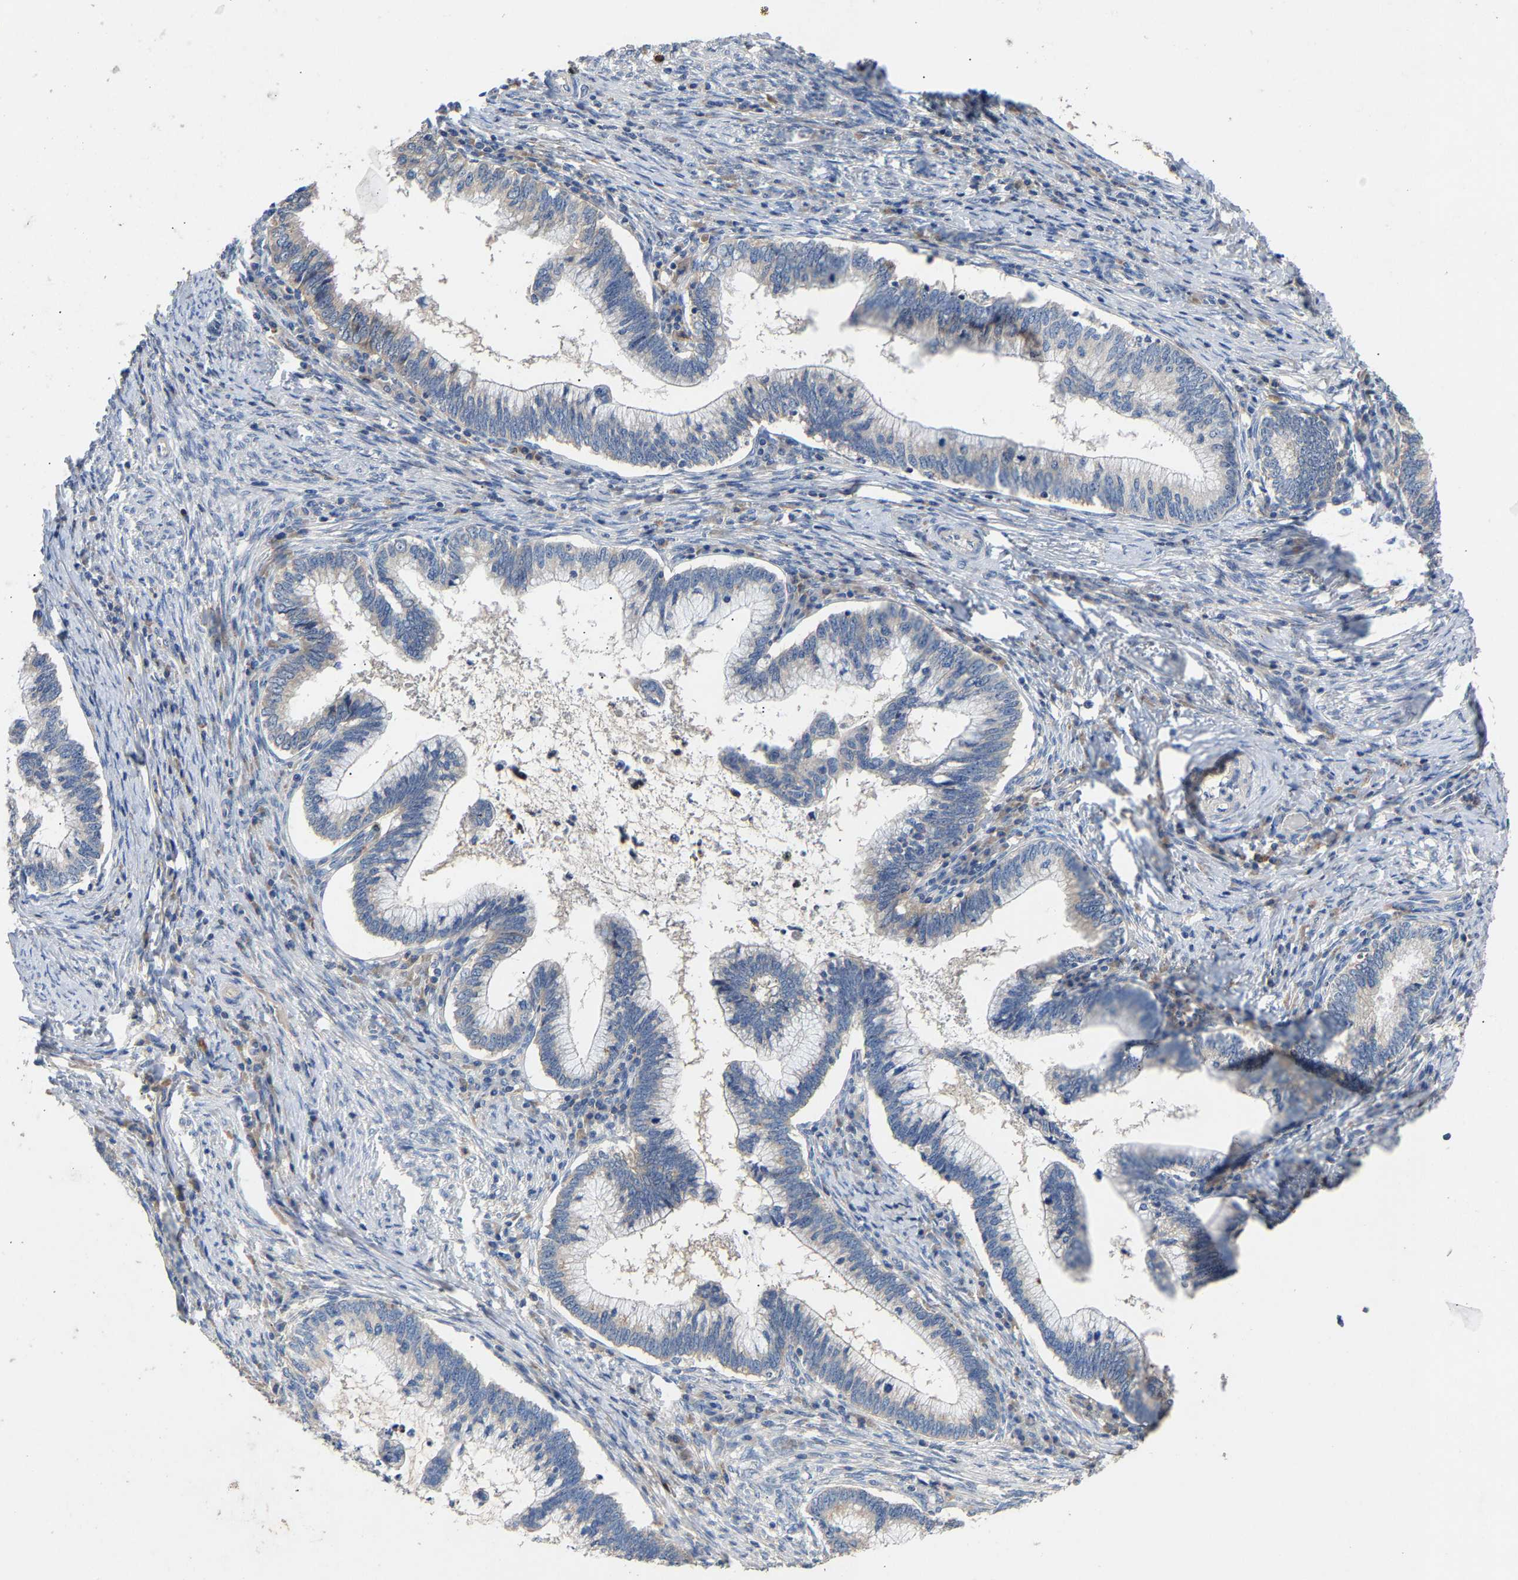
{"staining": {"intensity": "negative", "quantity": "none", "location": "none"}, "tissue": "cervical cancer", "cell_type": "Tumor cells", "image_type": "cancer", "snomed": [{"axis": "morphology", "description": "Adenocarcinoma, NOS"}, {"axis": "topography", "description": "Cervix"}], "caption": "Immunohistochemistry of human adenocarcinoma (cervical) shows no expression in tumor cells.", "gene": "CCDC171", "patient": {"sex": "female", "age": 36}}